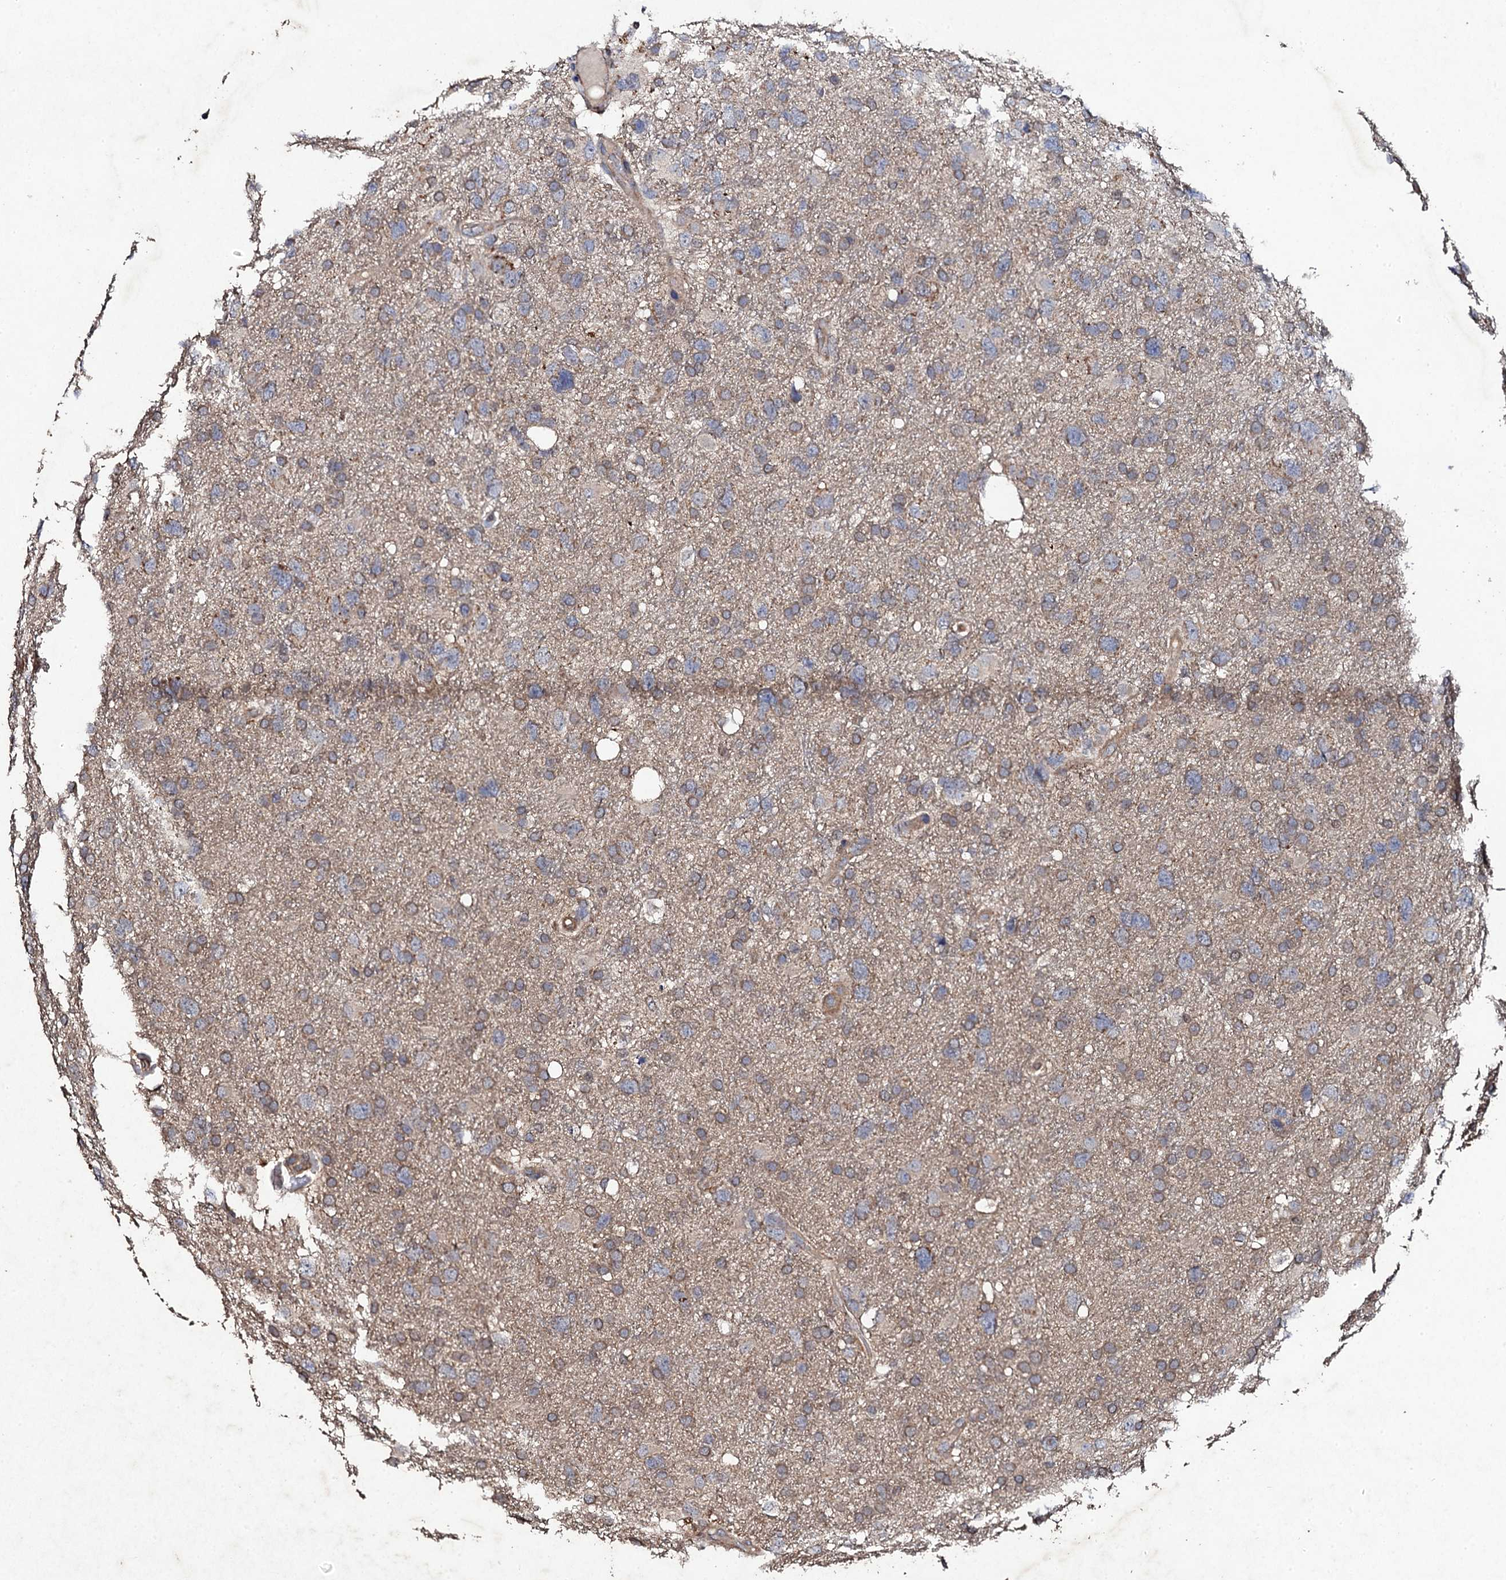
{"staining": {"intensity": "weak", "quantity": ">75%", "location": "cytoplasmic/membranous"}, "tissue": "glioma", "cell_type": "Tumor cells", "image_type": "cancer", "snomed": [{"axis": "morphology", "description": "Glioma, malignant, High grade"}, {"axis": "topography", "description": "Brain"}], "caption": "DAB (3,3'-diaminobenzidine) immunohistochemical staining of human glioma demonstrates weak cytoplasmic/membranous protein staining in about >75% of tumor cells.", "gene": "MOCOS", "patient": {"sex": "male", "age": 61}}